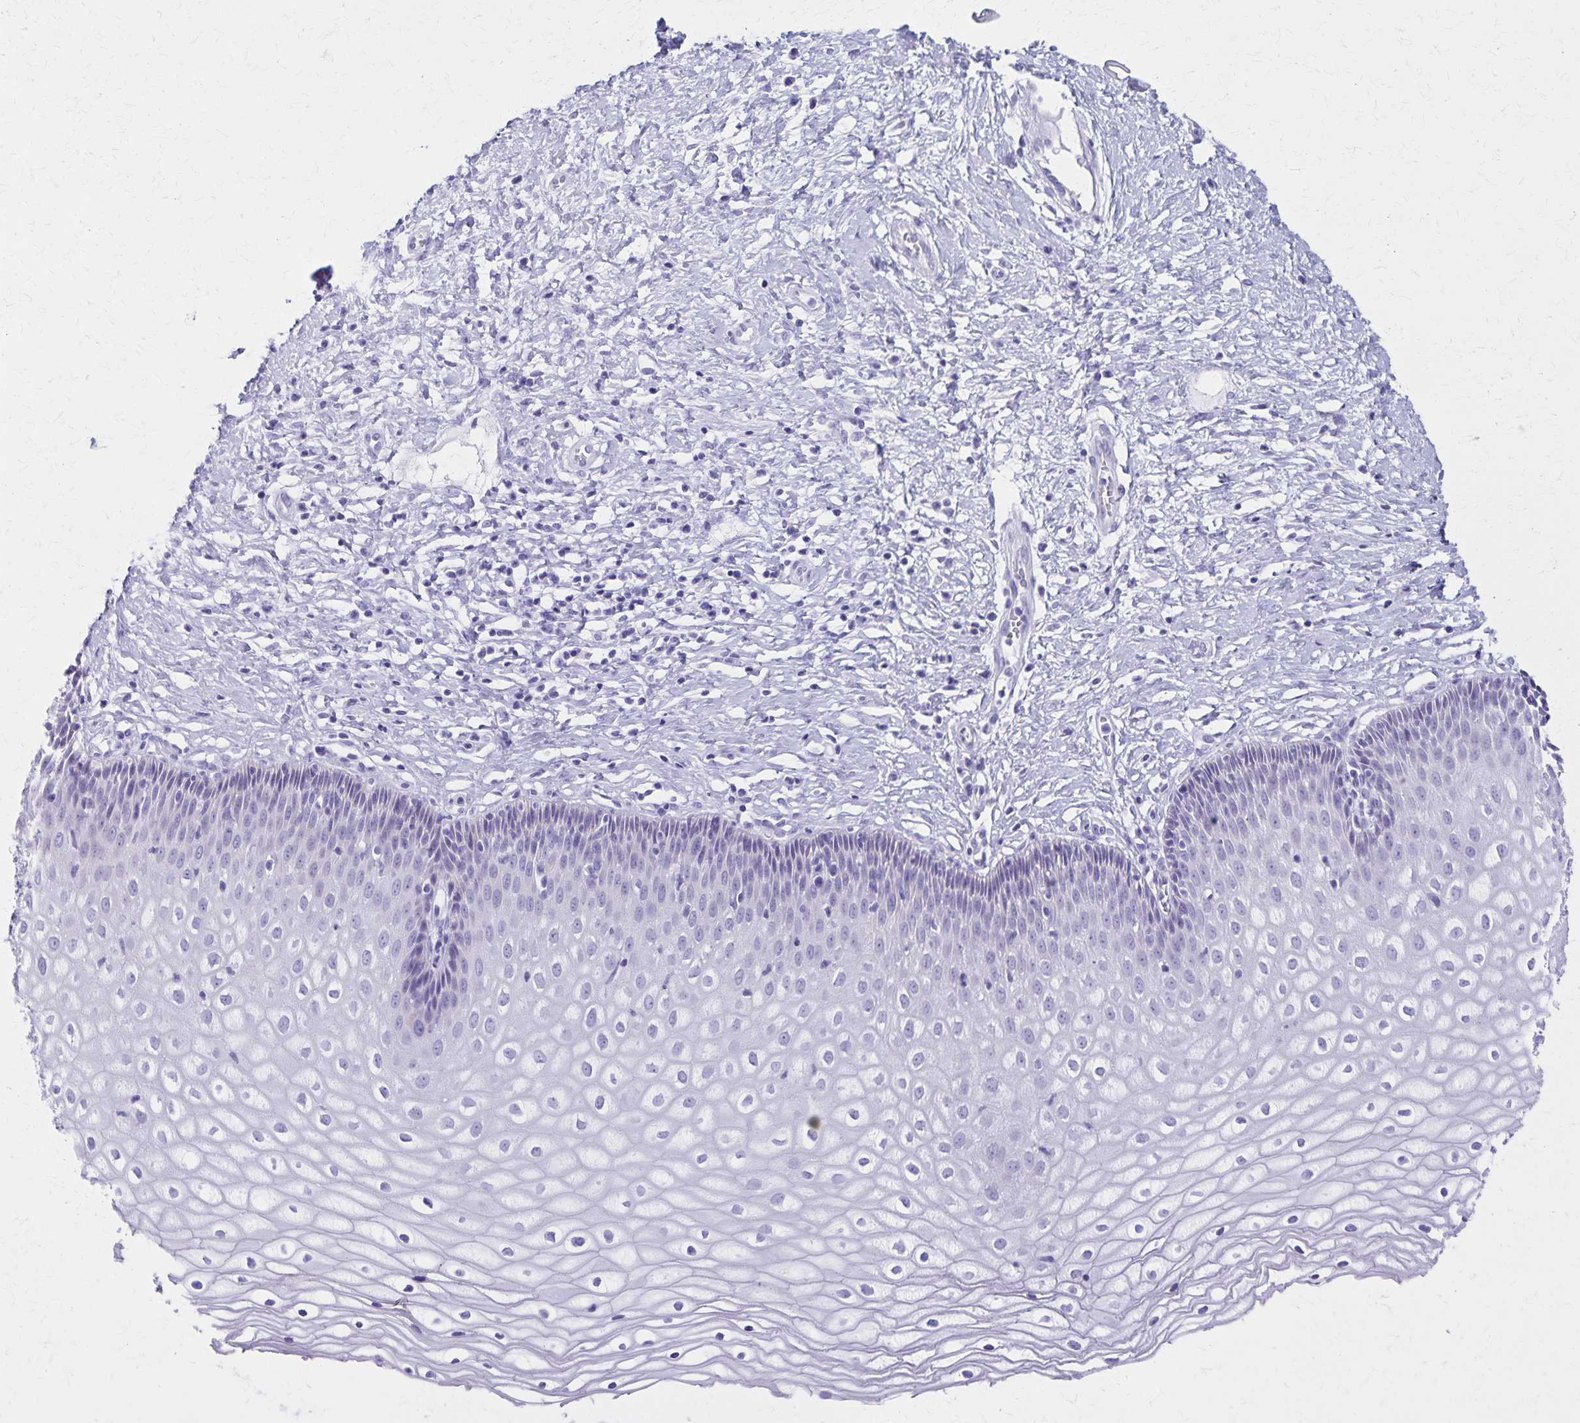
{"staining": {"intensity": "negative", "quantity": "none", "location": "none"}, "tissue": "cervix", "cell_type": "Glandular cells", "image_type": "normal", "snomed": [{"axis": "morphology", "description": "Normal tissue, NOS"}, {"axis": "topography", "description": "Cervix"}], "caption": "Immunohistochemical staining of normal human cervix shows no significant staining in glandular cells.", "gene": "DEFA5", "patient": {"sex": "female", "age": 36}}